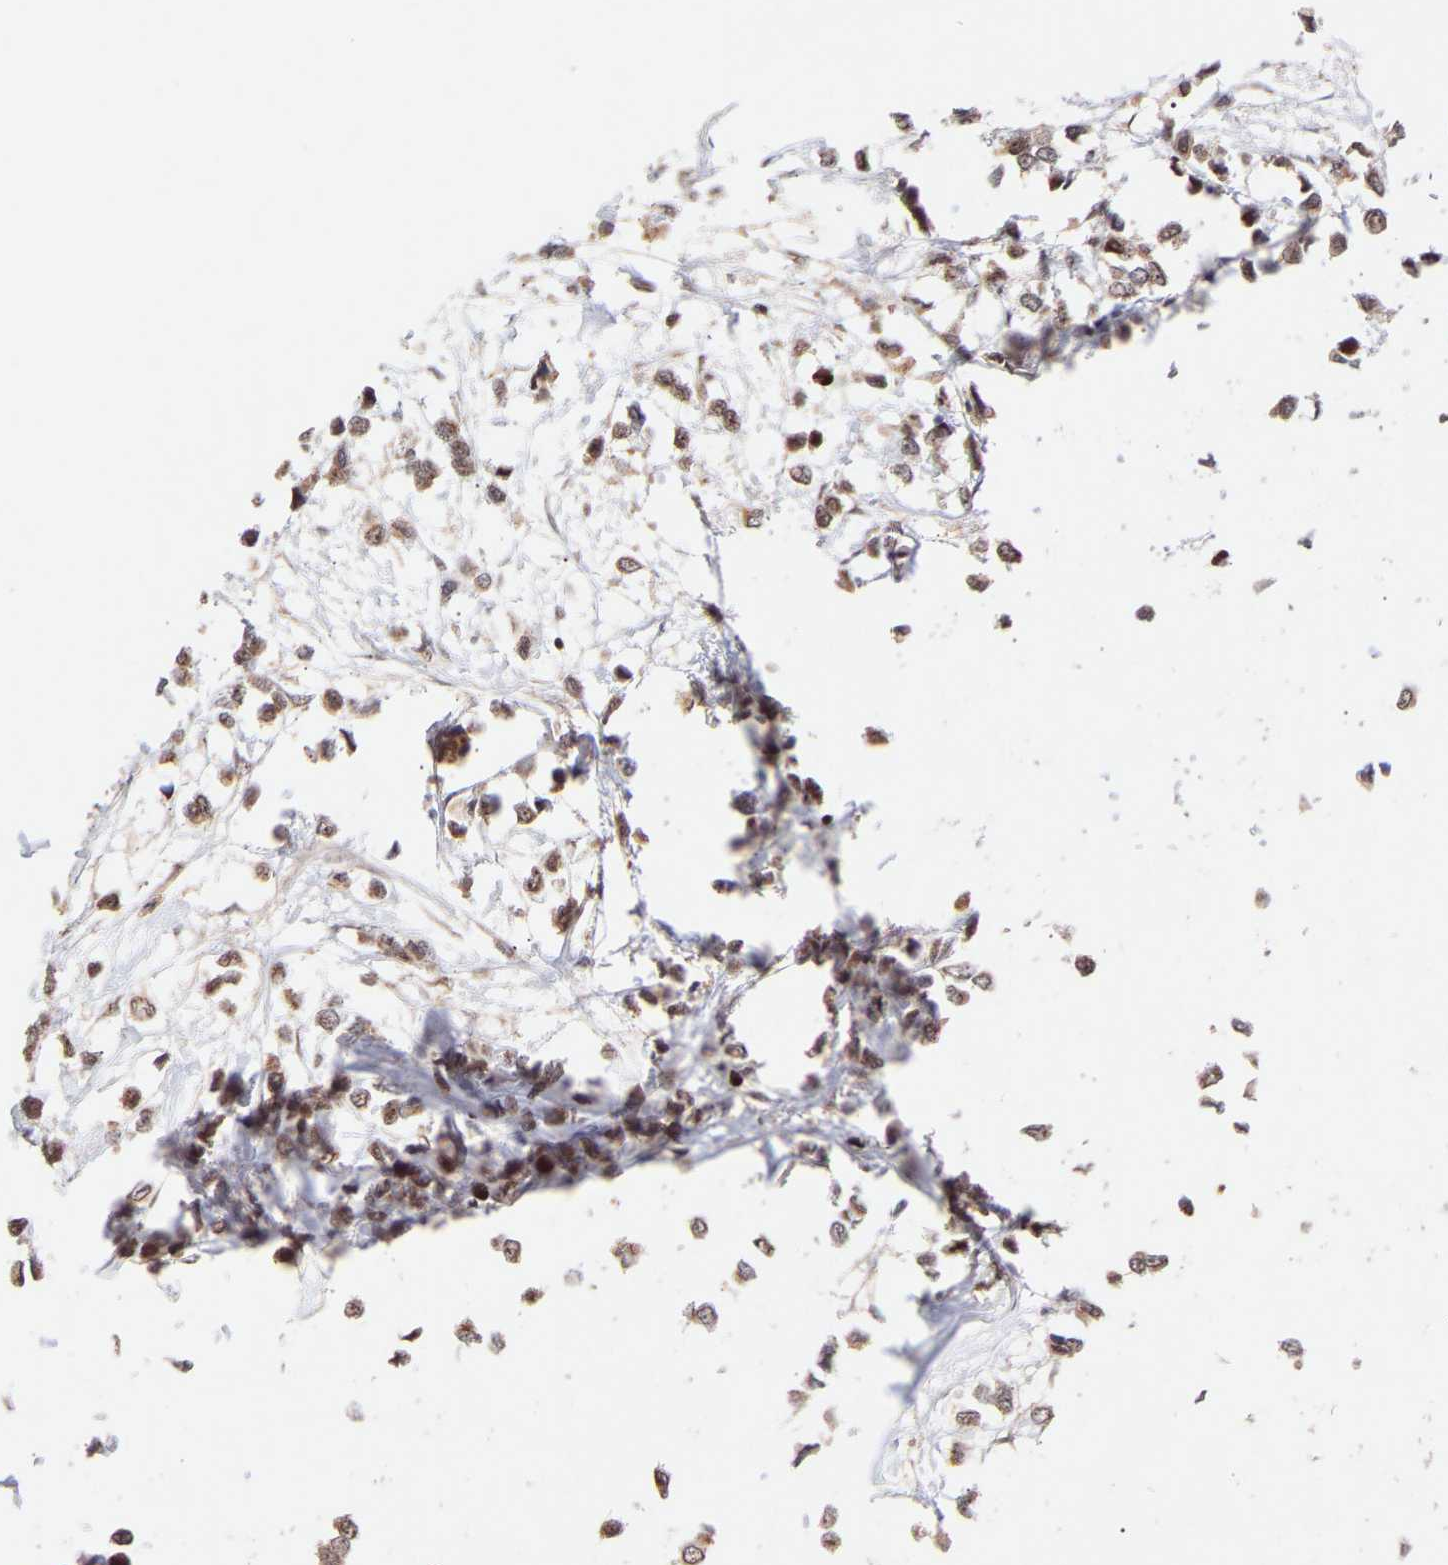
{"staining": {"intensity": "moderate", "quantity": ">75%", "location": "cytoplasmic/membranous"}, "tissue": "breast cancer", "cell_type": "Tumor cells", "image_type": "cancer", "snomed": [{"axis": "morphology", "description": "Lobular carcinoma"}, {"axis": "topography", "description": "Breast"}], "caption": "High-magnification brightfield microscopy of breast lobular carcinoma stained with DAB (brown) and counterstained with hematoxylin (blue). tumor cells exhibit moderate cytoplasmic/membranous positivity is appreciated in approximately>75% of cells. Immunohistochemistry (ihc) stains the protein of interest in brown and the nuclei are stained blue.", "gene": "PDLIM5", "patient": {"sex": "female", "age": 51}}